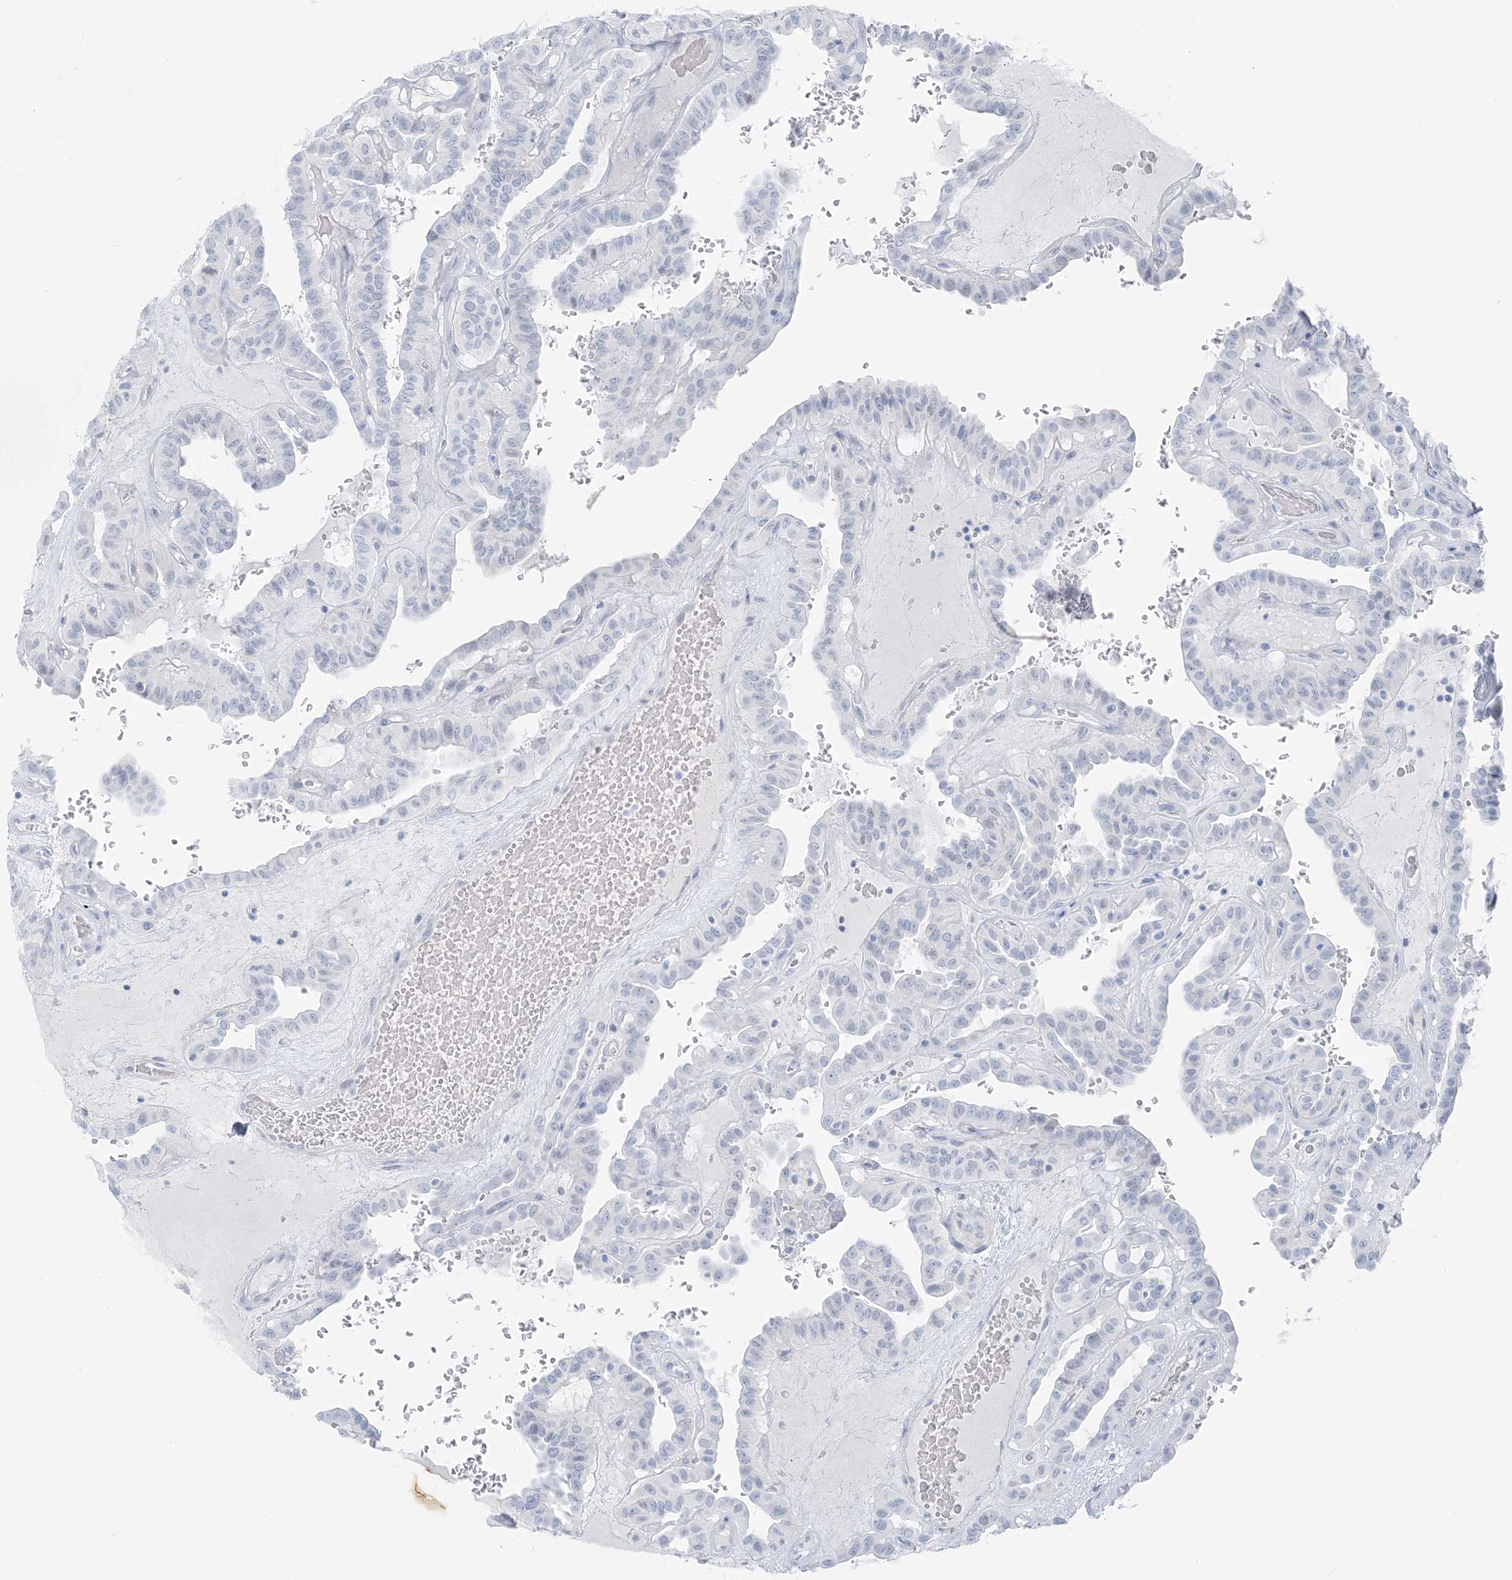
{"staining": {"intensity": "negative", "quantity": "none", "location": "none"}, "tissue": "thyroid cancer", "cell_type": "Tumor cells", "image_type": "cancer", "snomed": [{"axis": "morphology", "description": "Papillary adenocarcinoma, NOS"}, {"axis": "topography", "description": "Thyroid gland"}], "caption": "Tumor cells show no significant positivity in papillary adenocarcinoma (thyroid).", "gene": "ZFP64", "patient": {"sex": "male", "age": 77}}